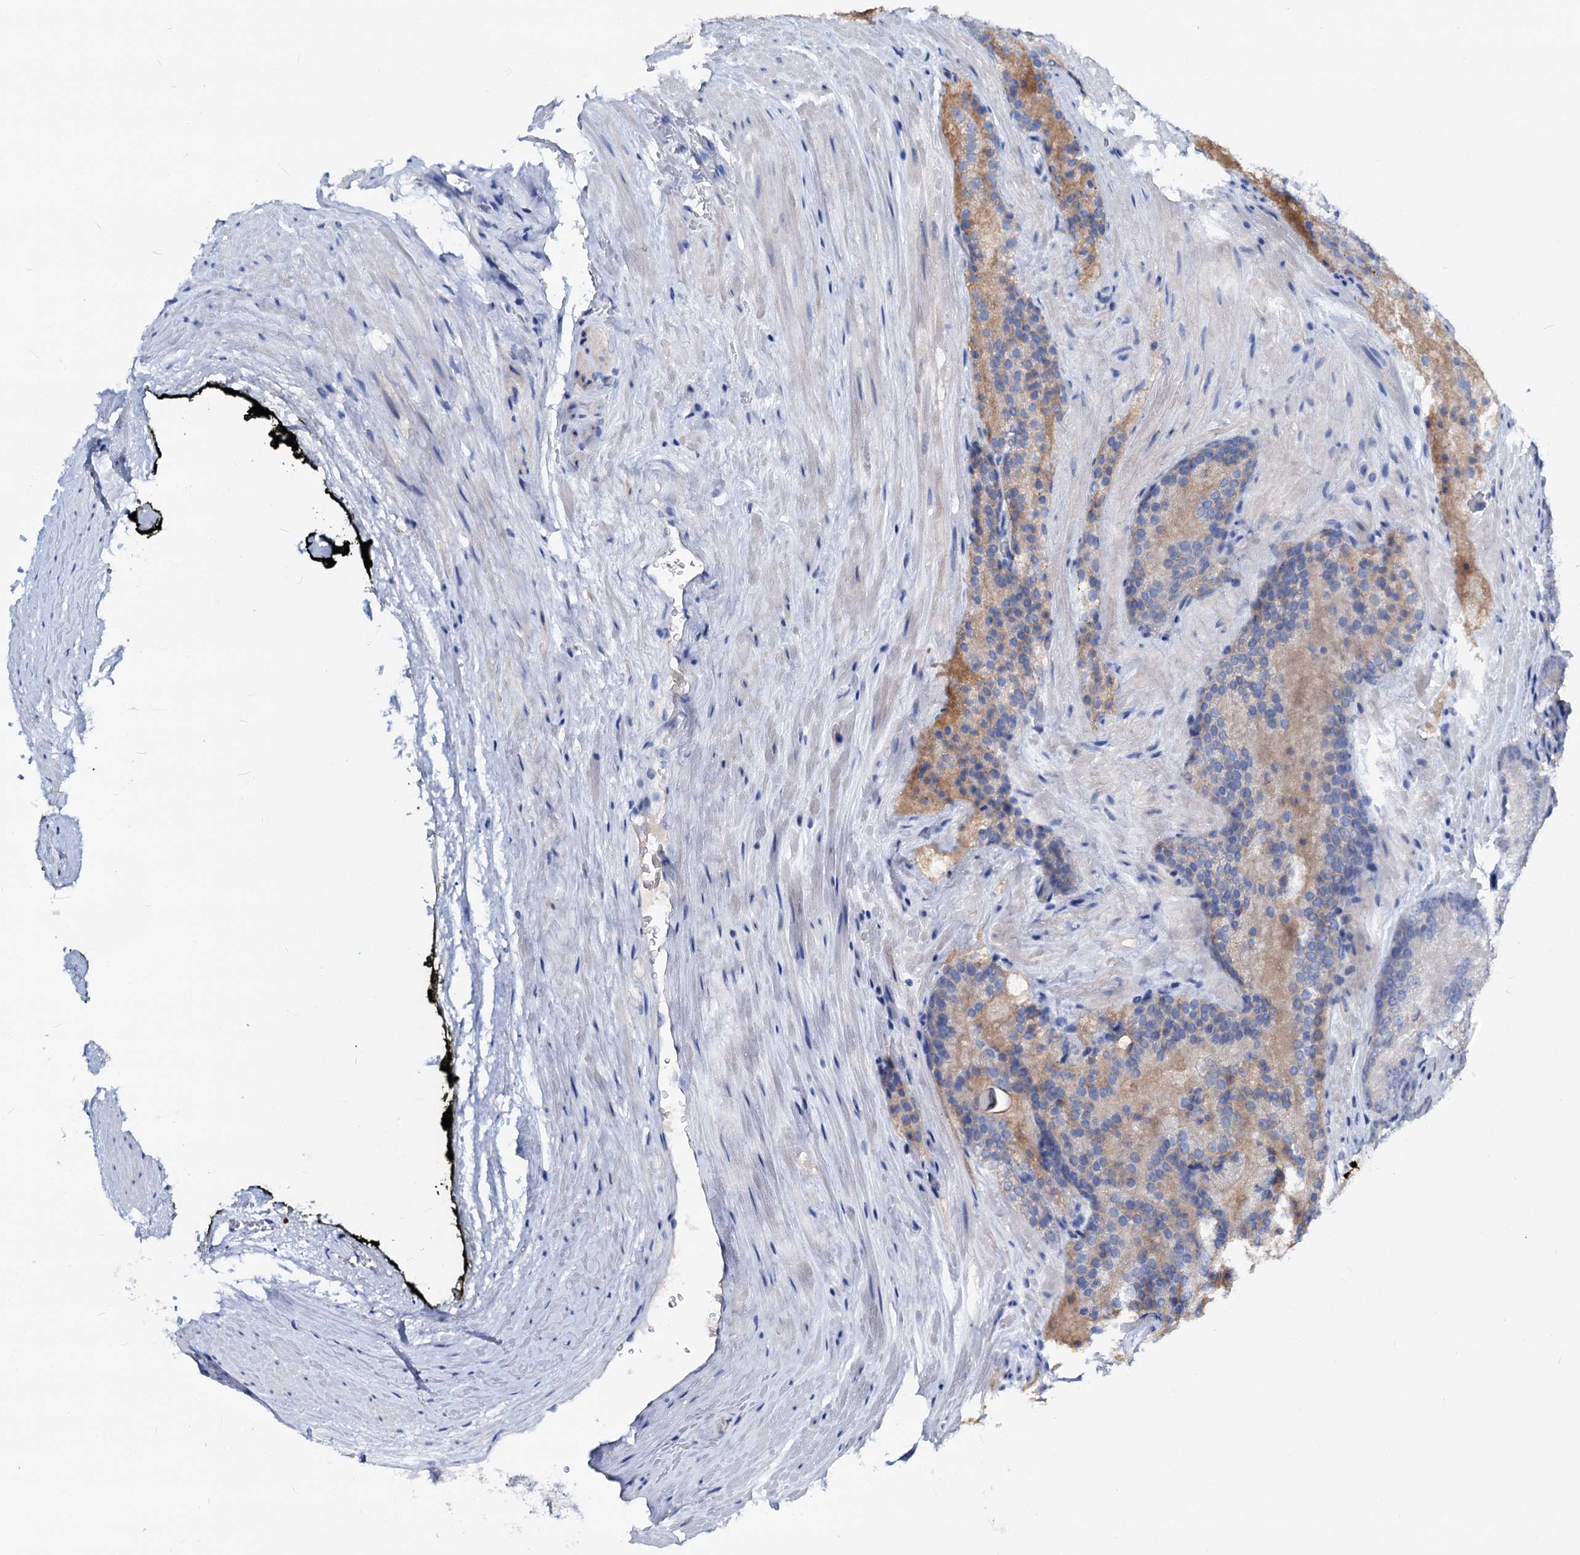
{"staining": {"intensity": "moderate", "quantity": "<25%", "location": "cytoplasmic/membranous"}, "tissue": "prostate cancer", "cell_type": "Tumor cells", "image_type": "cancer", "snomed": [{"axis": "morphology", "description": "Adenocarcinoma, Low grade"}, {"axis": "topography", "description": "Prostate"}], "caption": "Immunohistochemical staining of prostate cancer shows moderate cytoplasmic/membranous protein positivity in about <25% of tumor cells.", "gene": "DYDC2", "patient": {"sex": "male", "age": 74}}